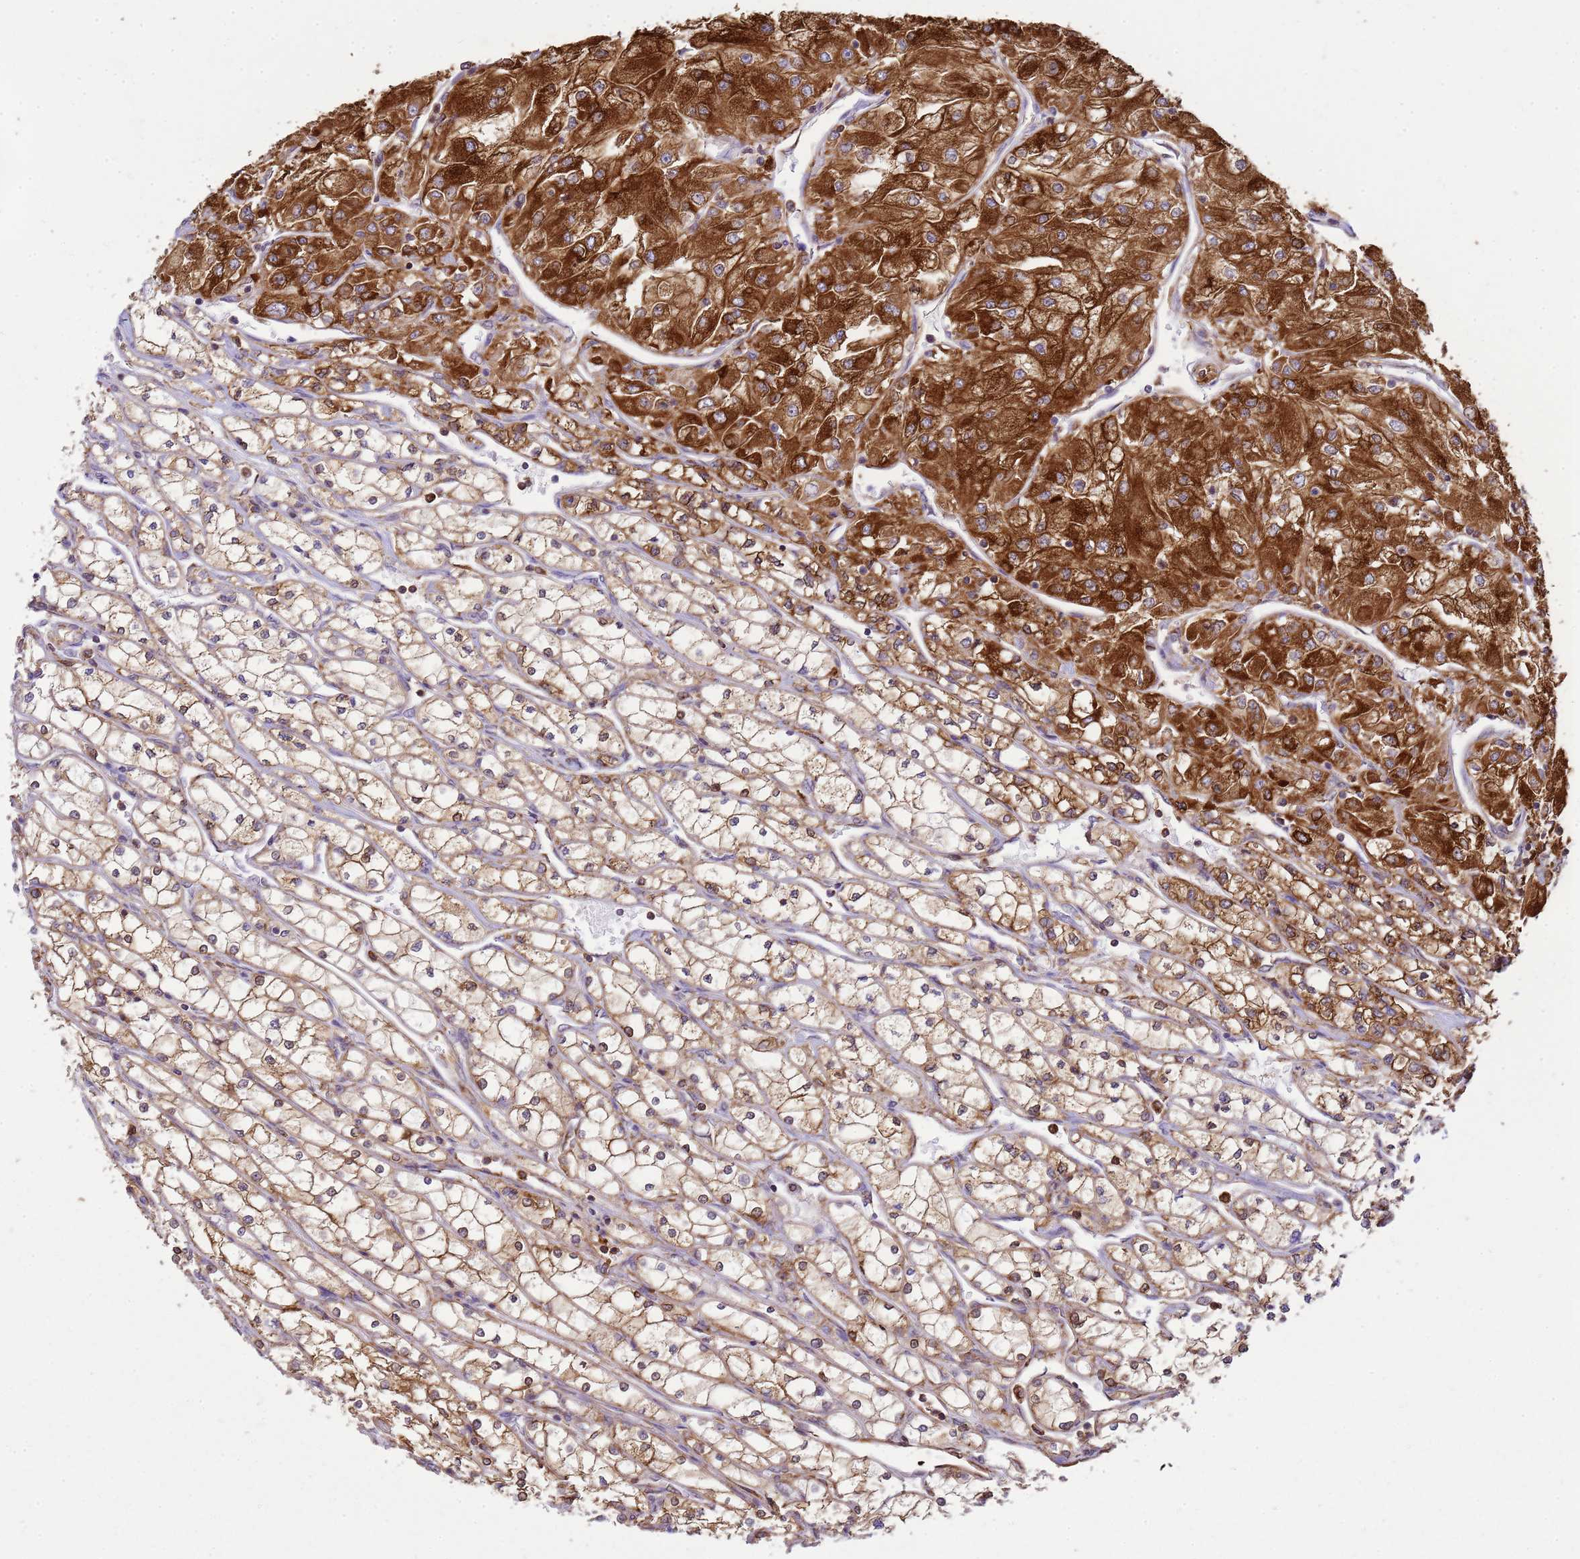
{"staining": {"intensity": "strong", "quantity": "25%-75%", "location": "cytoplasmic/membranous"}, "tissue": "renal cancer", "cell_type": "Tumor cells", "image_type": "cancer", "snomed": [{"axis": "morphology", "description": "Adenocarcinoma, NOS"}, {"axis": "topography", "description": "Kidney"}], "caption": "Protein expression analysis of human renal adenocarcinoma reveals strong cytoplasmic/membranous positivity in about 25%-75% of tumor cells.", "gene": "GABRE", "patient": {"sex": "male", "age": 80}}